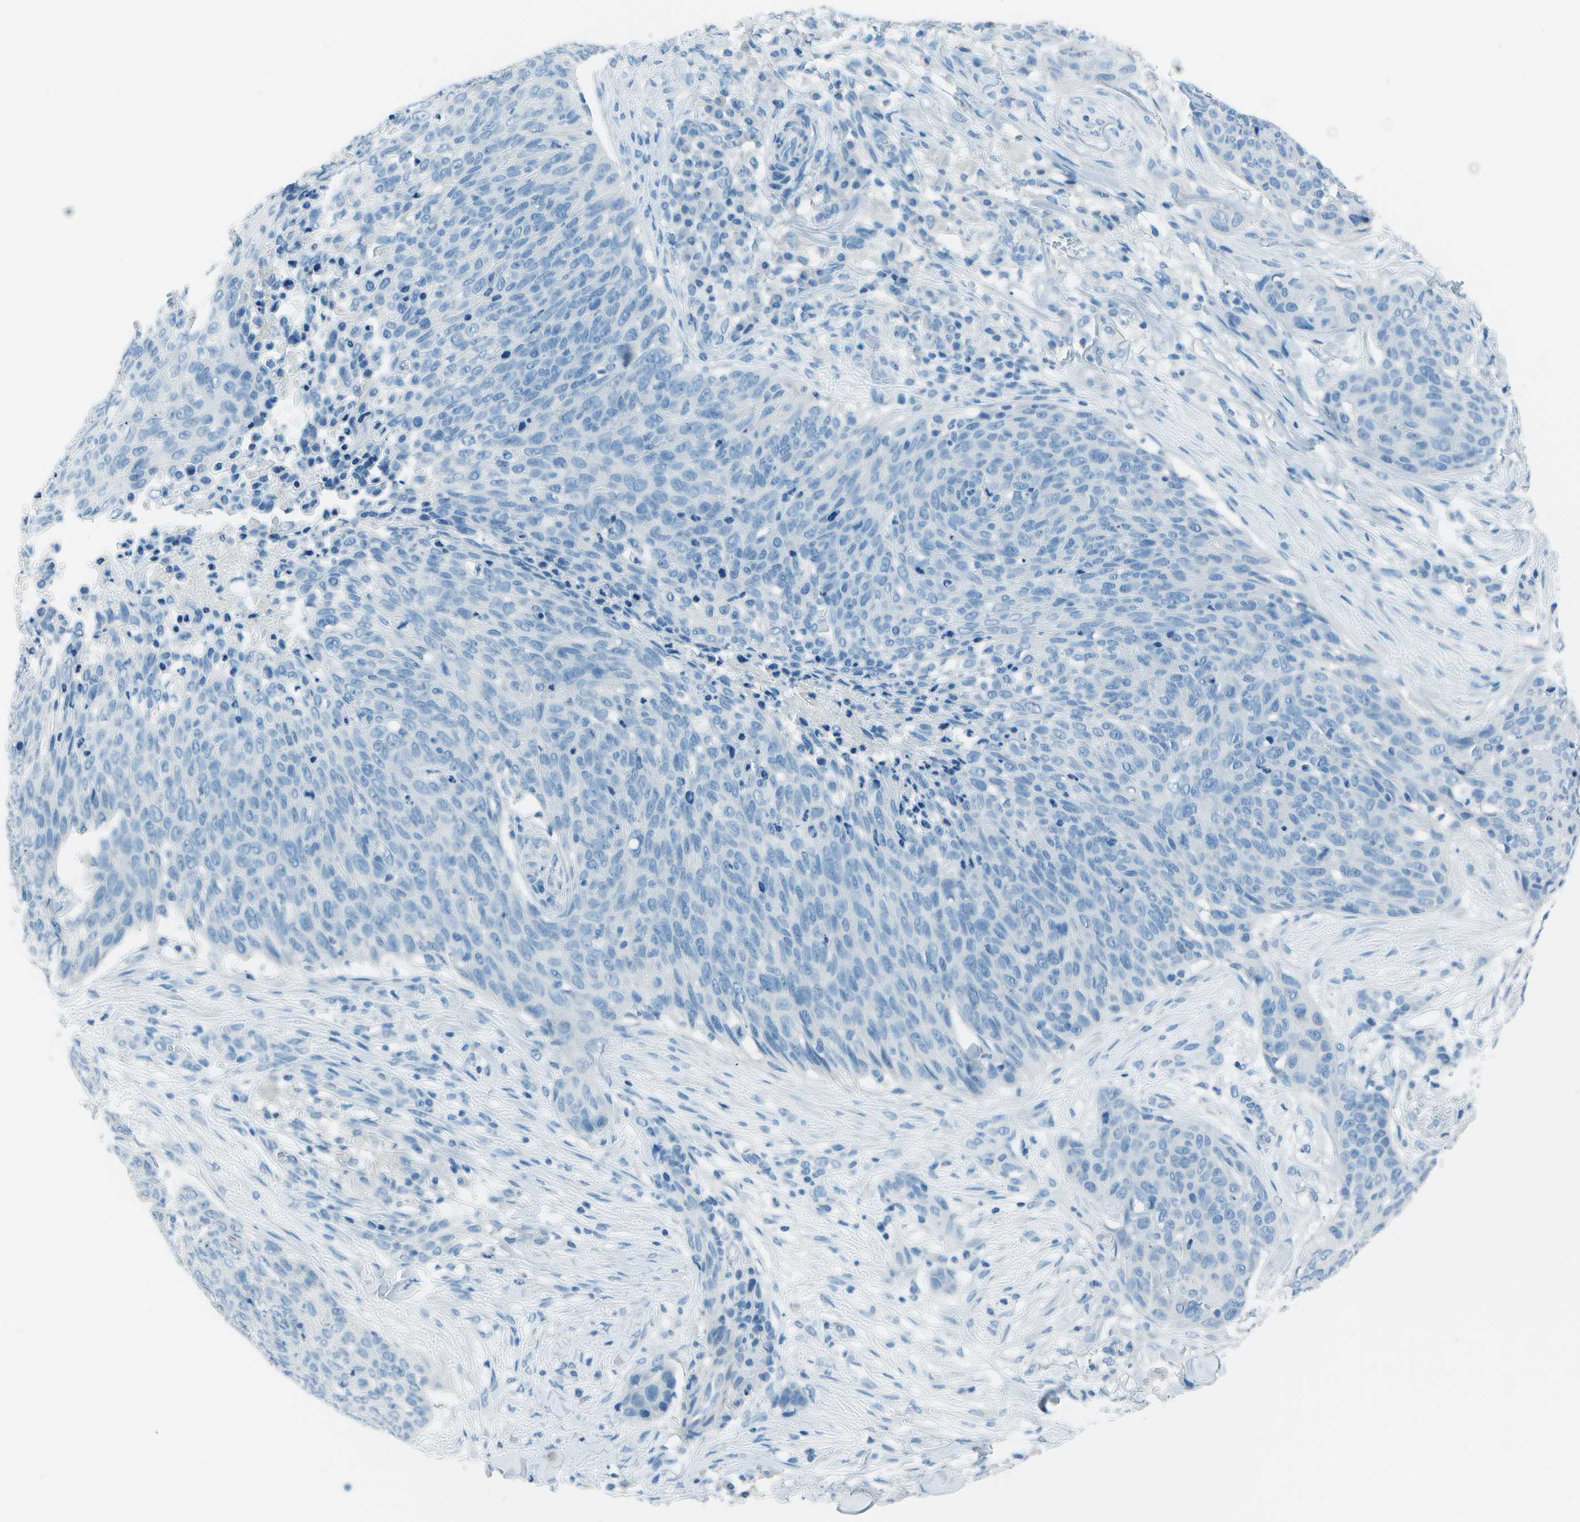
{"staining": {"intensity": "negative", "quantity": "none", "location": "none"}, "tissue": "skin cancer", "cell_type": "Tumor cells", "image_type": "cancer", "snomed": [{"axis": "morphology", "description": "Squamous cell carcinoma in situ, NOS"}, {"axis": "morphology", "description": "Squamous cell carcinoma, NOS"}, {"axis": "topography", "description": "Skin"}], "caption": "DAB immunohistochemical staining of human skin squamous cell carcinoma in situ exhibits no significant staining in tumor cells.", "gene": "FGF1", "patient": {"sex": "male", "age": 93}}